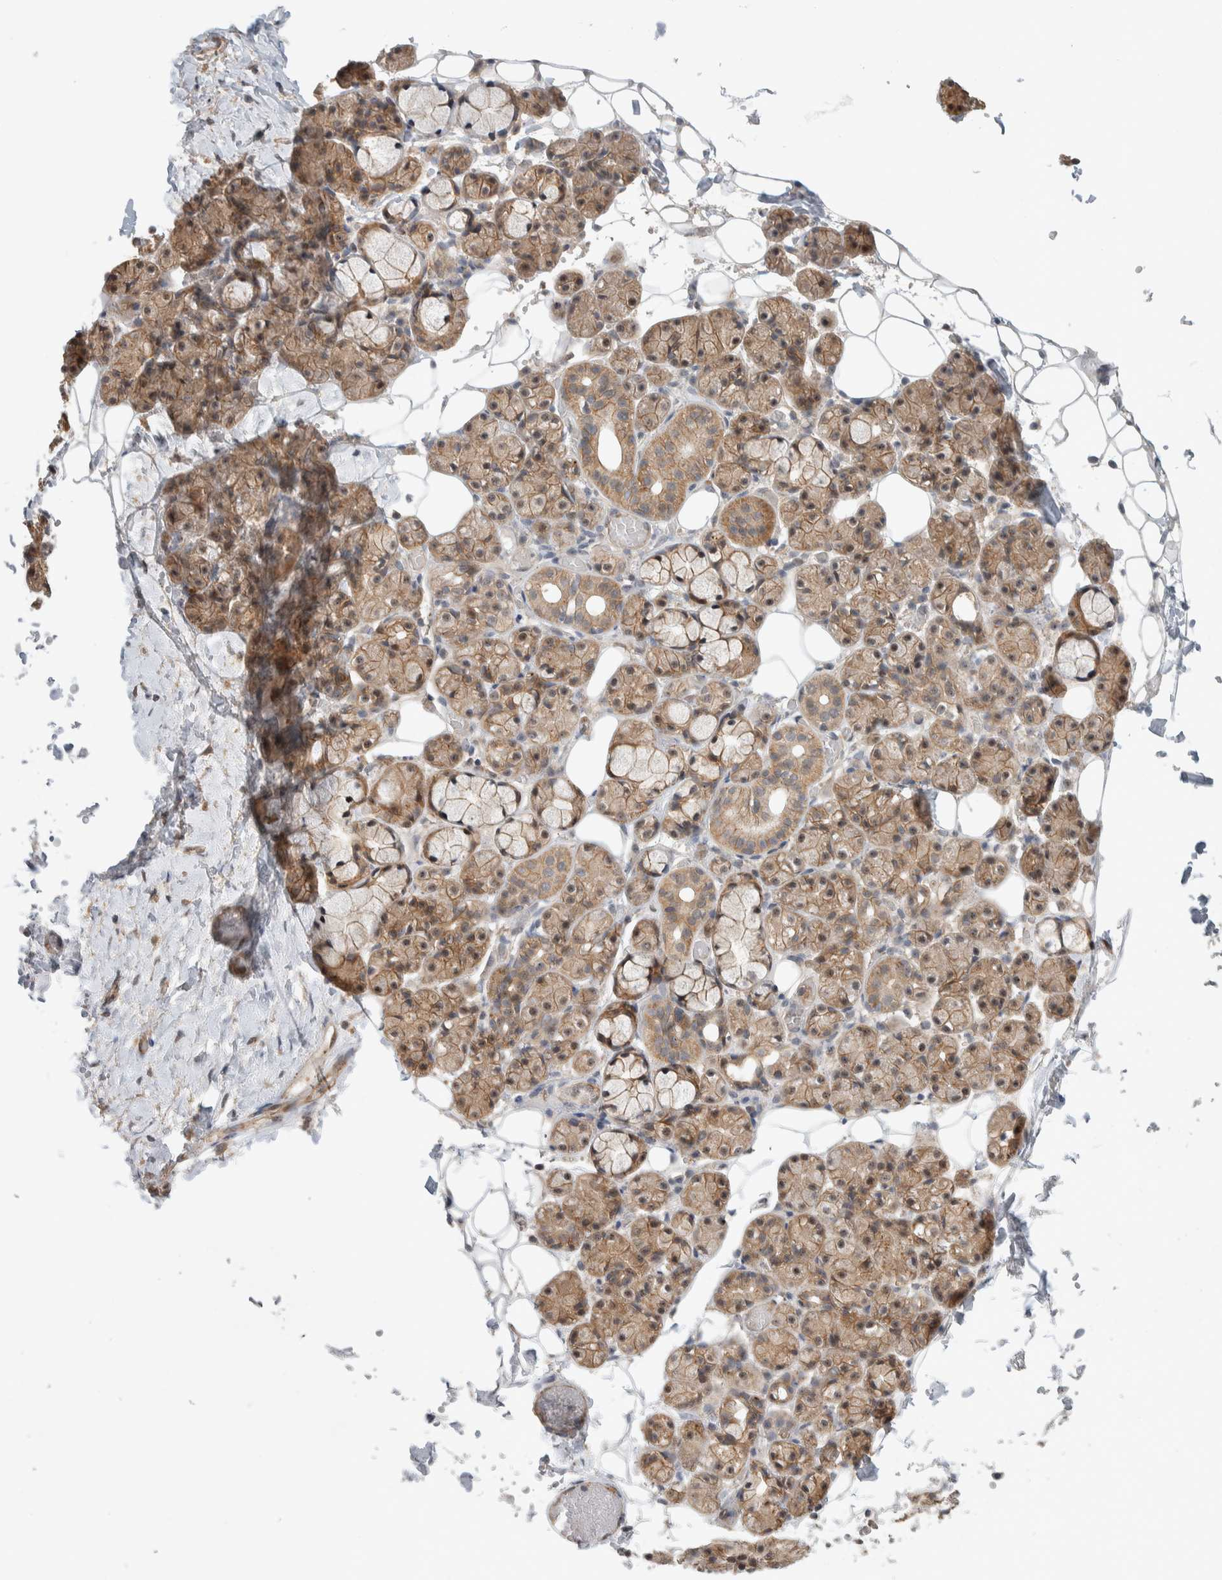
{"staining": {"intensity": "moderate", "quantity": ">75%", "location": "cytoplasmic/membranous,nuclear"}, "tissue": "salivary gland", "cell_type": "Glandular cells", "image_type": "normal", "snomed": [{"axis": "morphology", "description": "Normal tissue, NOS"}, {"axis": "topography", "description": "Salivary gland"}], "caption": "Immunohistochemistry (IHC) (DAB) staining of unremarkable salivary gland exhibits moderate cytoplasmic/membranous,nuclear protein positivity in about >75% of glandular cells.", "gene": "DEPTOR", "patient": {"sex": "male", "age": 63}}